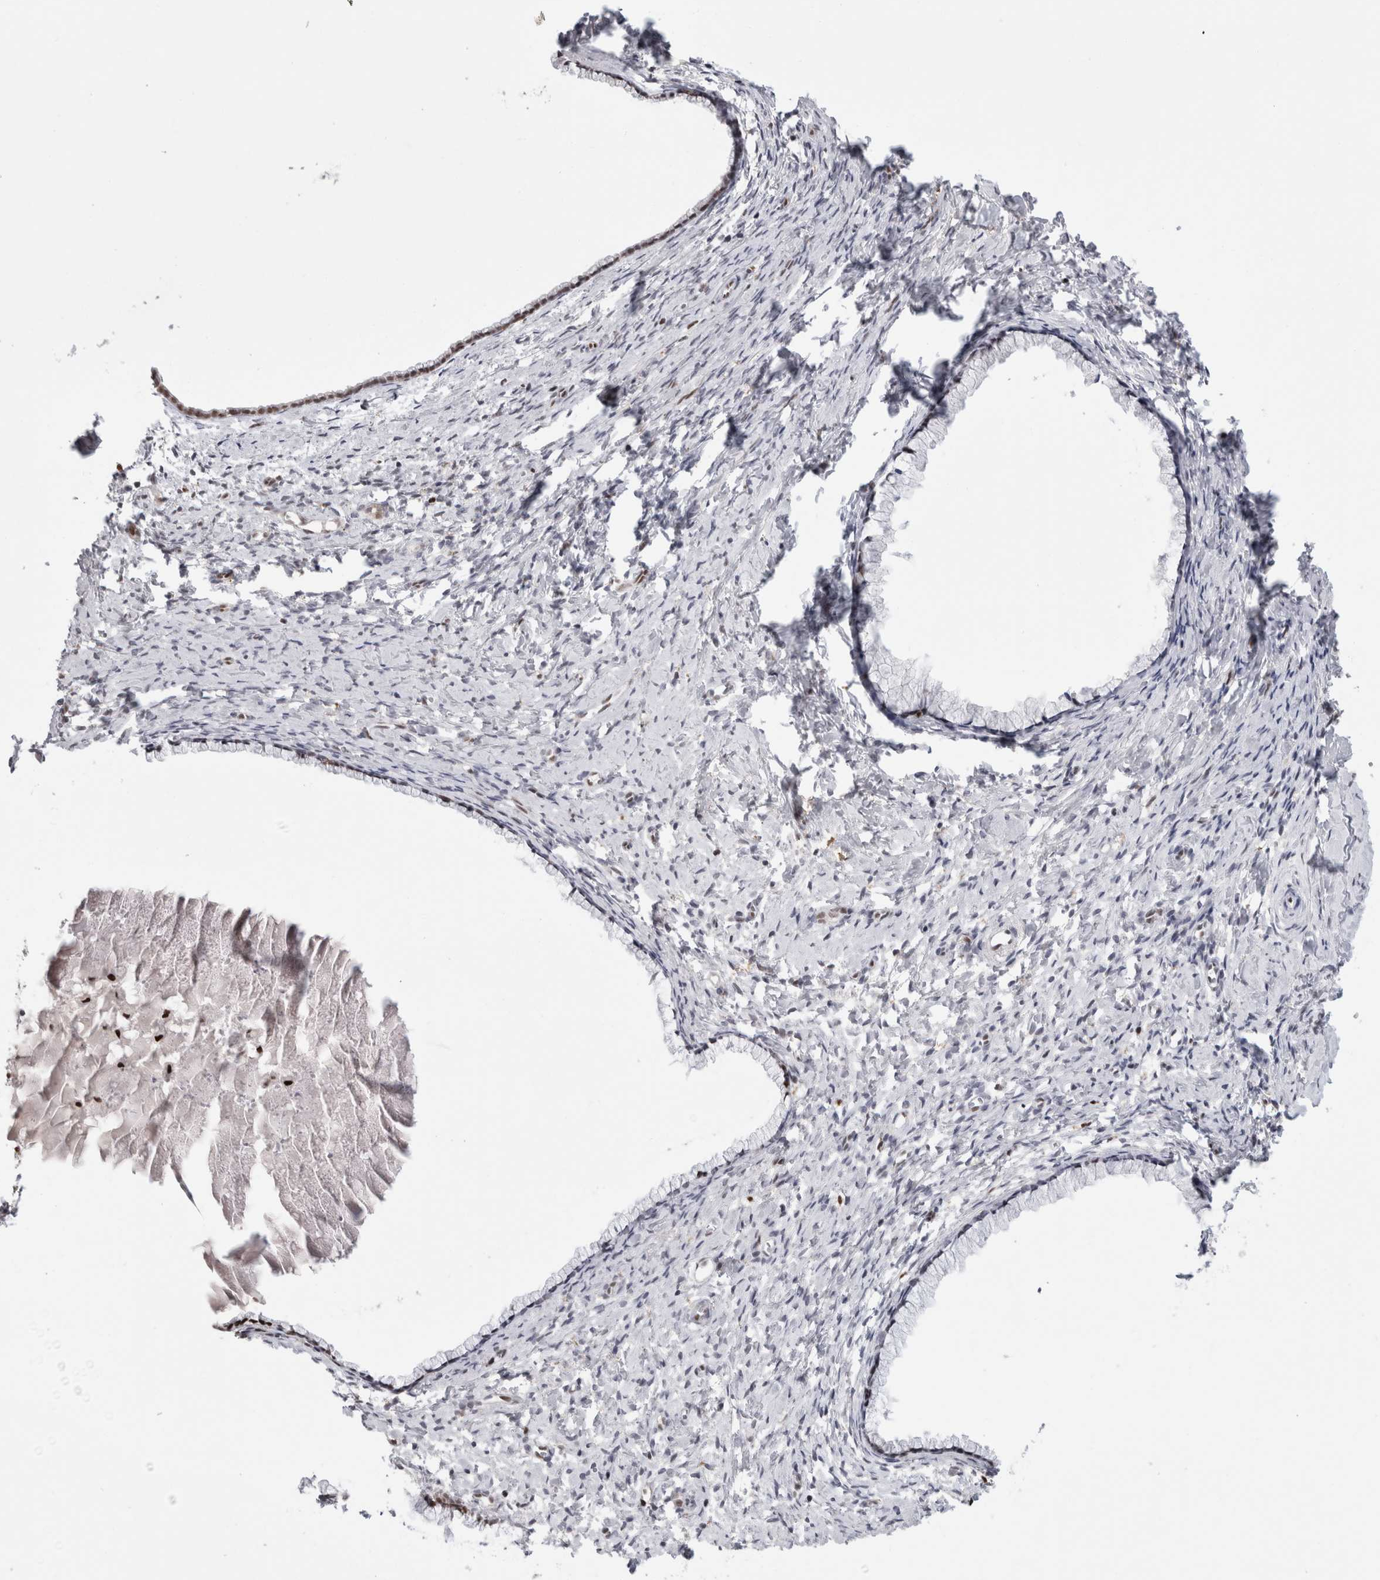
{"staining": {"intensity": "moderate", "quantity": "25%-75%", "location": "nuclear"}, "tissue": "cervix", "cell_type": "Glandular cells", "image_type": "normal", "snomed": [{"axis": "morphology", "description": "Normal tissue, NOS"}, {"axis": "topography", "description": "Cervix"}], "caption": "Immunohistochemical staining of normal cervix demonstrates medium levels of moderate nuclear staining in about 25%-75% of glandular cells. The staining is performed using DAB (3,3'-diaminobenzidine) brown chromogen to label protein expression. The nuclei are counter-stained blue using hematoxylin.", "gene": "SRARP", "patient": {"sex": "female", "age": 75}}